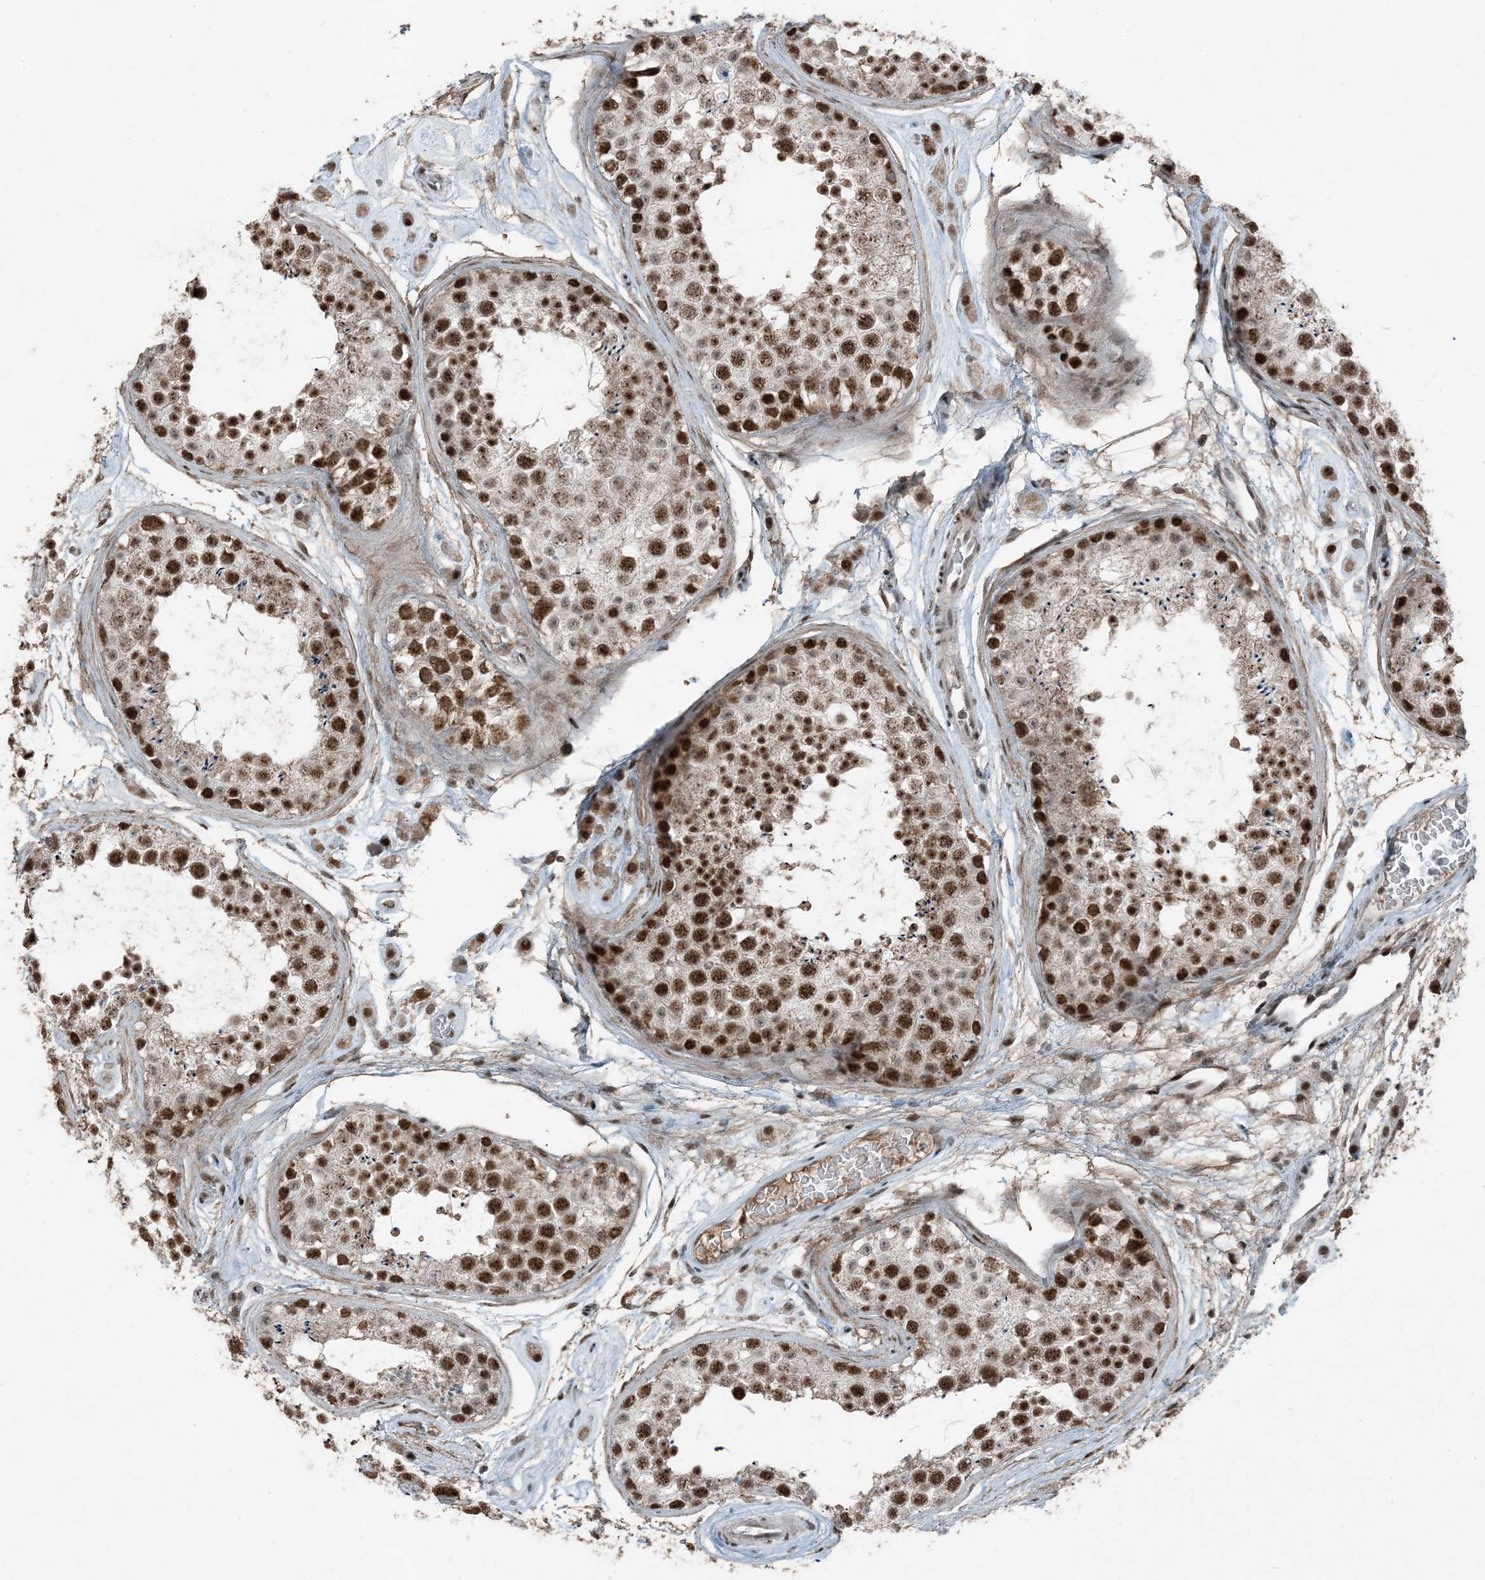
{"staining": {"intensity": "strong", "quantity": ">75%", "location": "nuclear"}, "tissue": "testis", "cell_type": "Cells in seminiferous ducts", "image_type": "normal", "snomed": [{"axis": "morphology", "description": "Normal tissue, NOS"}, {"axis": "topography", "description": "Testis"}], "caption": "This photomicrograph demonstrates immunohistochemistry (IHC) staining of normal testis, with high strong nuclear positivity in about >75% of cells in seminiferous ducts.", "gene": "TADA2B", "patient": {"sex": "male", "age": 25}}